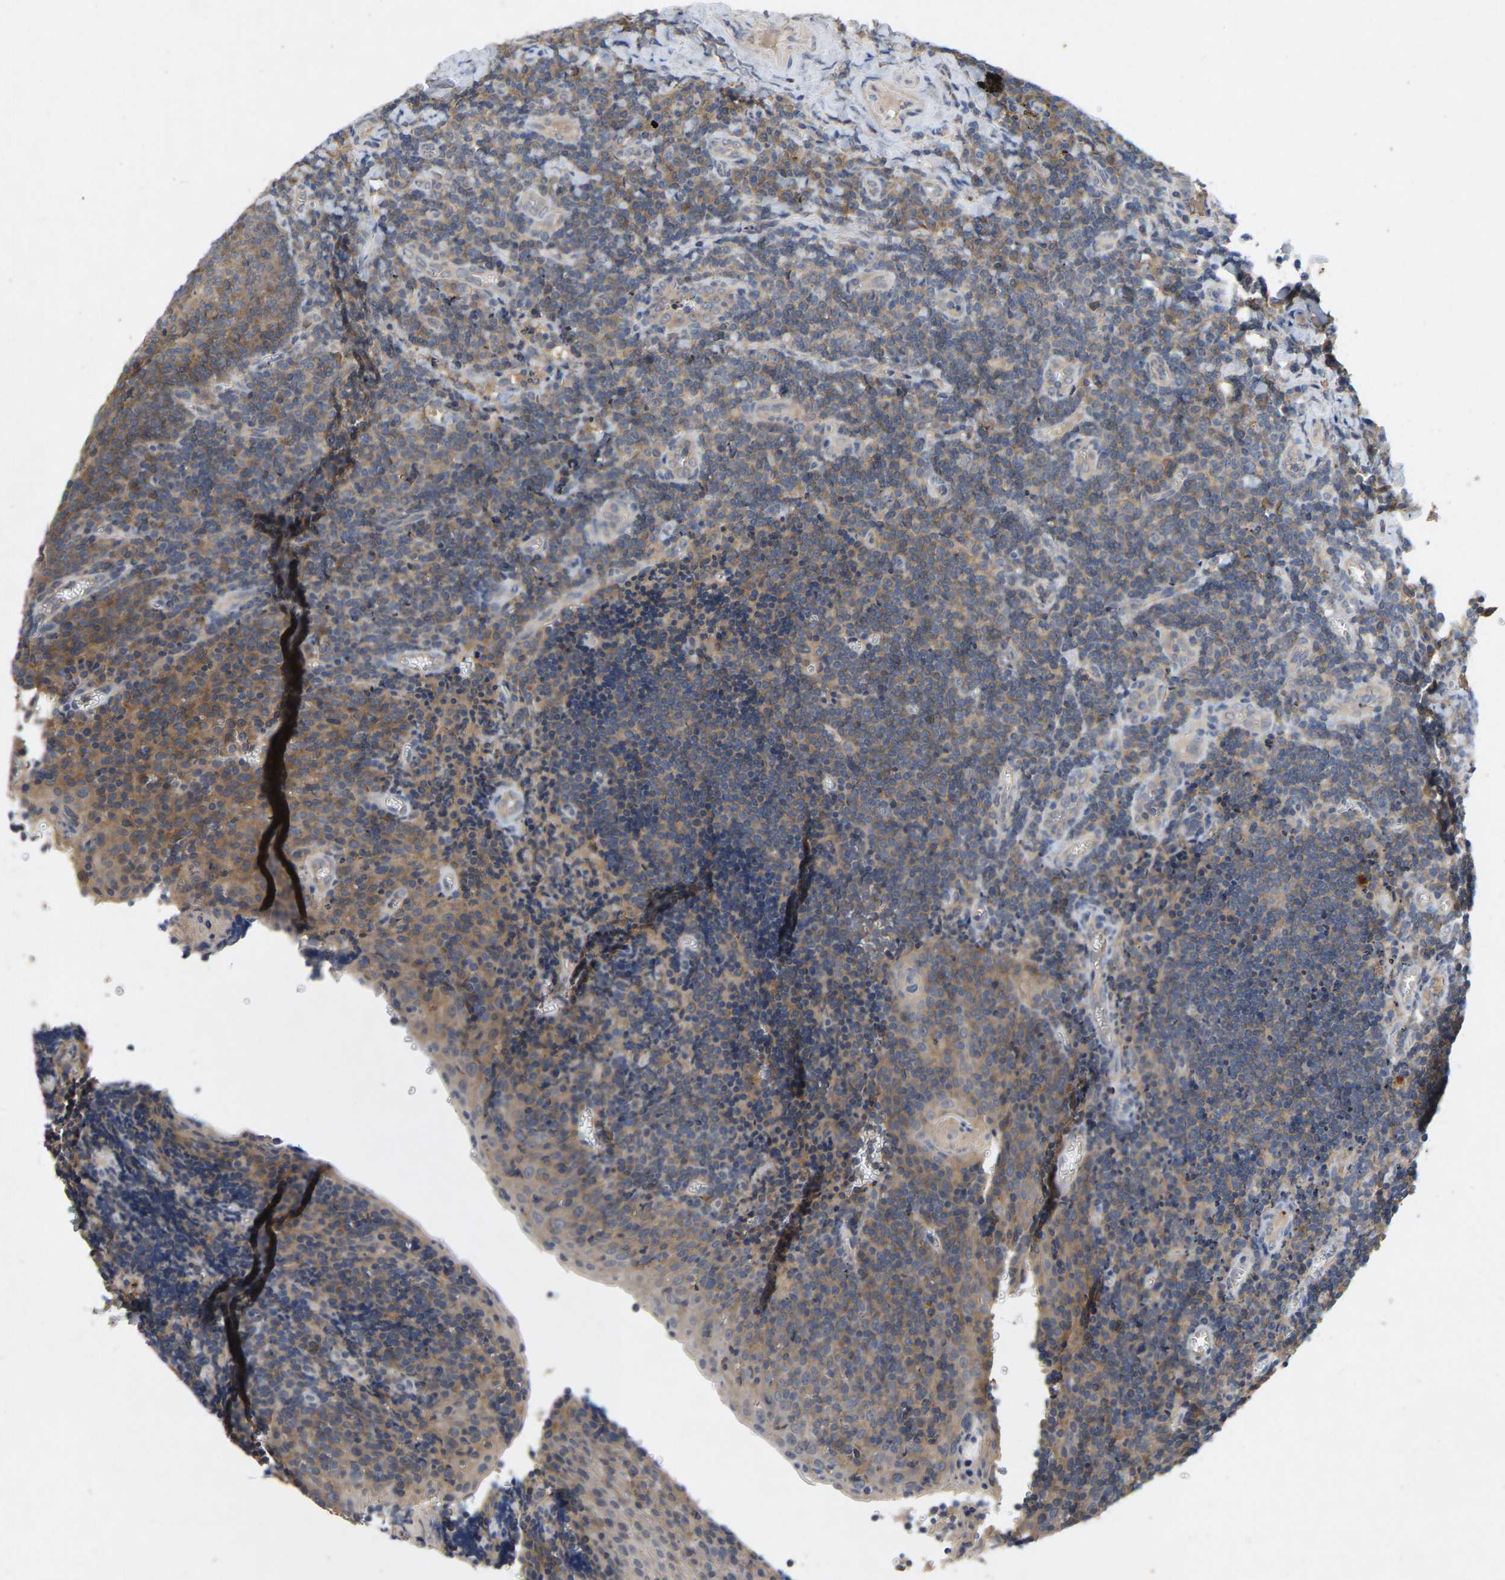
{"staining": {"intensity": "weak", "quantity": "25%-75%", "location": "cytoplasmic/membranous"}, "tissue": "tonsil", "cell_type": "Germinal center cells", "image_type": "normal", "snomed": [{"axis": "morphology", "description": "Normal tissue, NOS"}, {"axis": "morphology", "description": "Inflammation, NOS"}, {"axis": "topography", "description": "Tonsil"}], "caption": "The immunohistochemical stain labels weak cytoplasmic/membranous positivity in germinal center cells of benign tonsil. Ihc stains the protein of interest in brown and the nuclei are stained blue.", "gene": "LPAR2", "patient": {"sex": "female", "age": 31}}